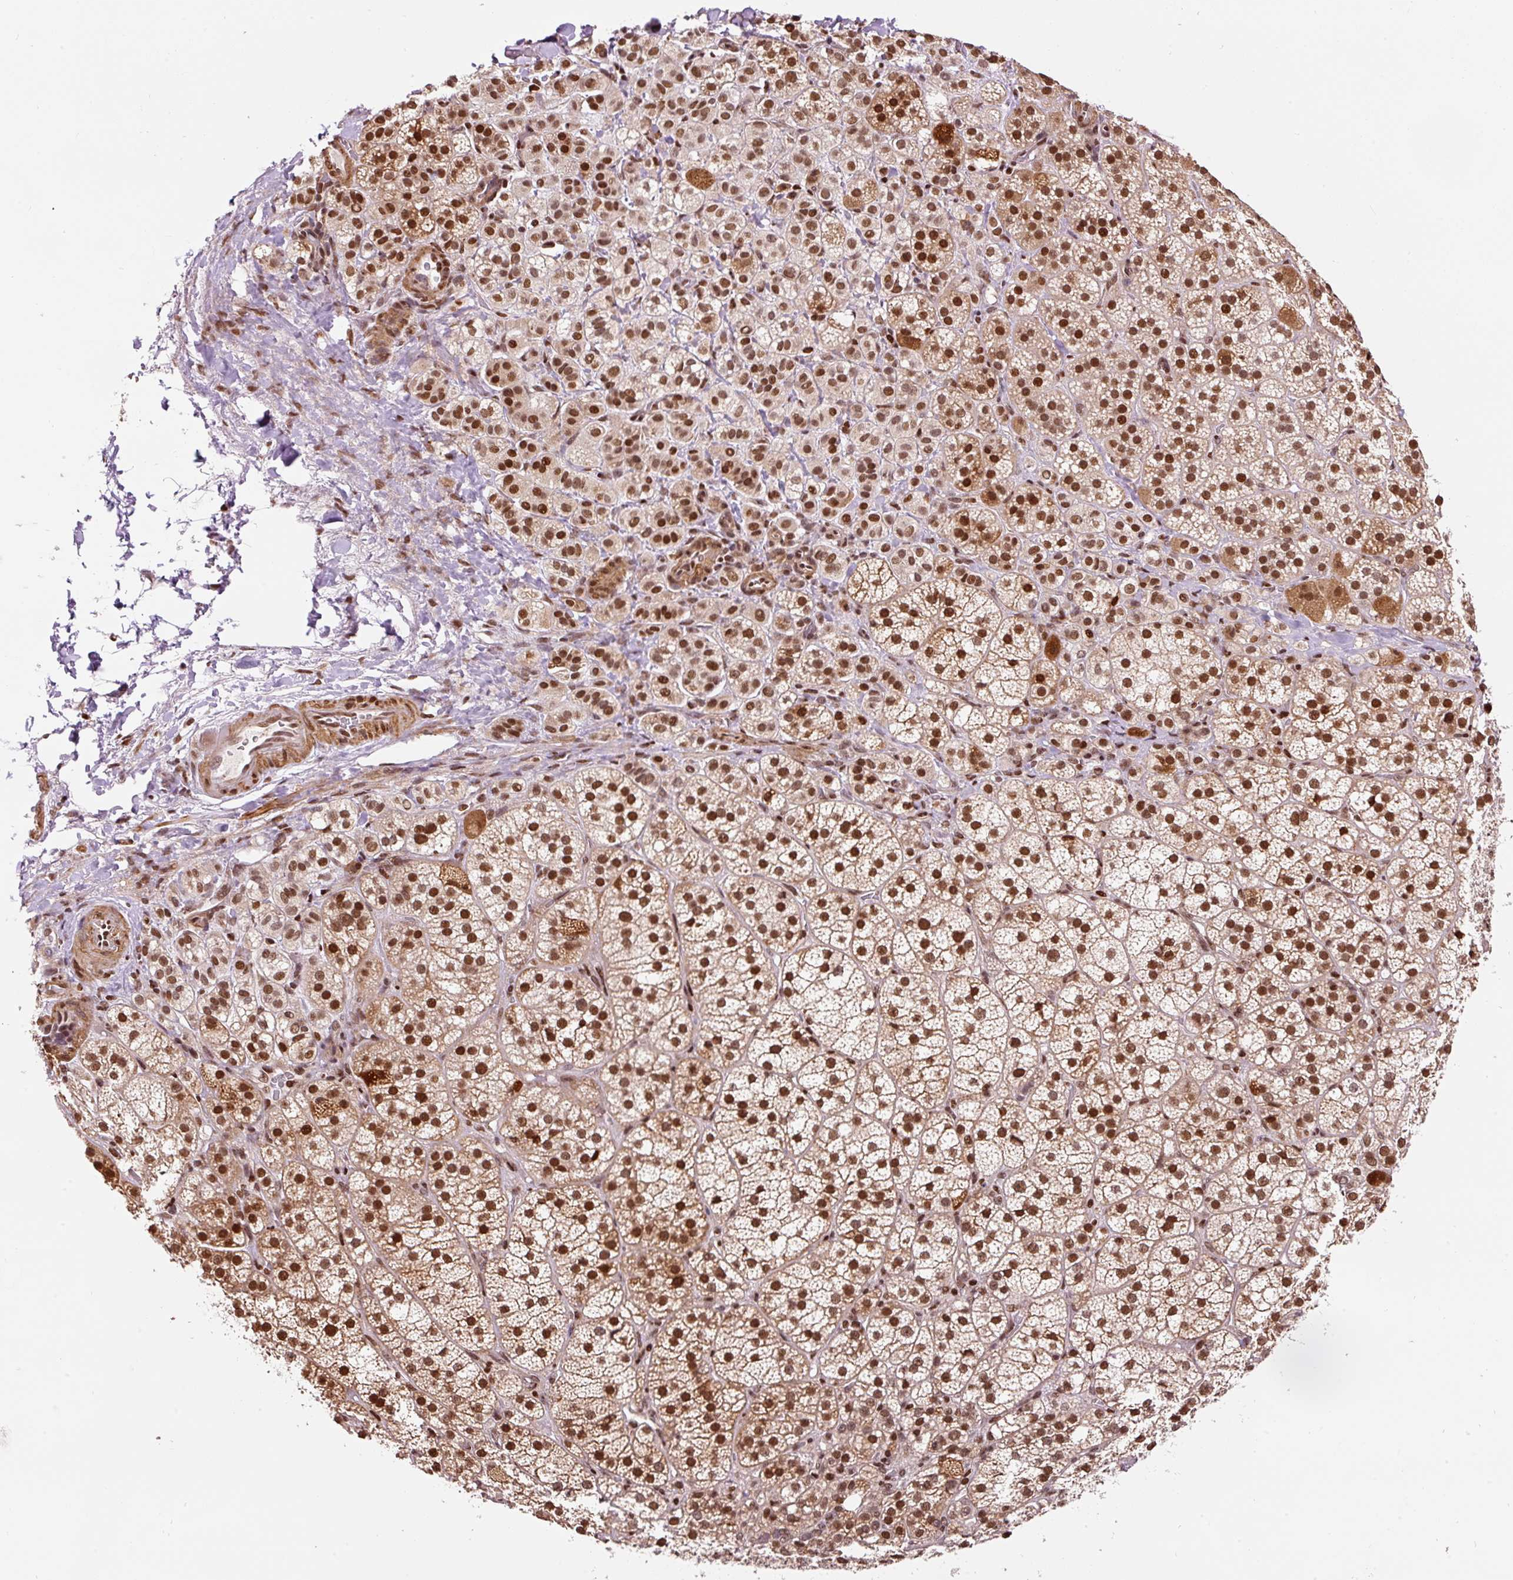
{"staining": {"intensity": "strong", "quantity": ">75%", "location": "cytoplasmic/membranous,nuclear"}, "tissue": "adrenal gland", "cell_type": "Glandular cells", "image_type": "normal", "snomed": [{"axis": "morphology", "description": "Normal tissue, NOS"}, {"axis": "topography", "description": "Adrenal gland"}], "caption": "This is an image of immunohistochemistry (IHC) staining of unremarkable adrenal gland, which shows strong expression in the cytoplasmic/membranous,nuclear of glandular cells.", "gene": "HNRNPC", "patient": {"sex": "female", "age": 60}}